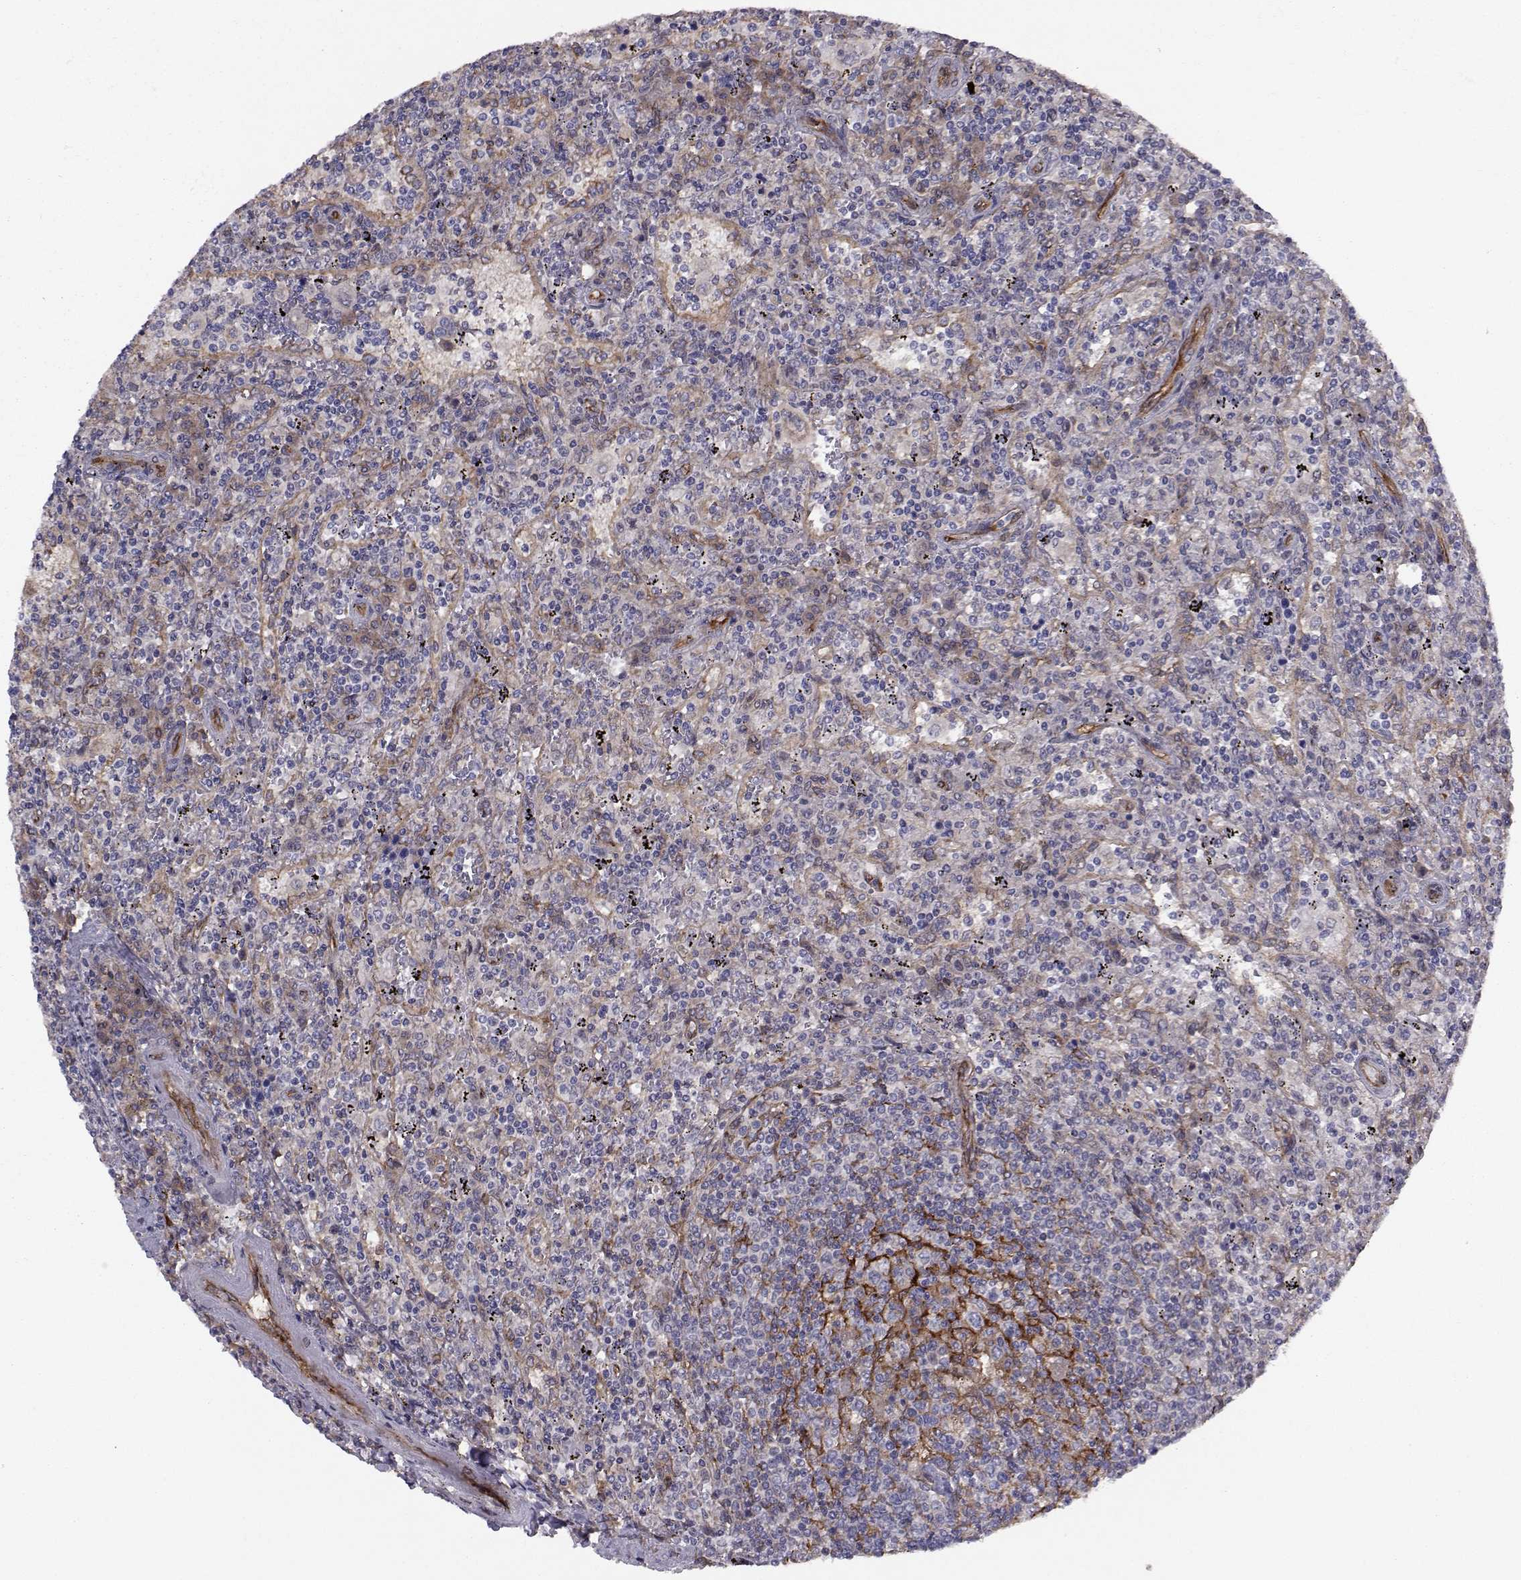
{"staining": {"intensity": "negative", "quantity": "none", "location": "none"}, "tissue": "lymphoma", "cell_type": "Tumor cells", "image_type": "cancer", "snomed": [{"axis": "morphology", "description": "Malignant lymphoma, non-Hodgkin's type, Low grade"}, {"axis": "topography", "description": "Spleen"}], "caption": "The IHC micrograph has no significant staining in tumor cells of malignant lymphoma, non-Hodgkin's type (low-grade) tissue. (DAB immunohistochemistry with hematoxylin counter stain).", "gene": "TRIP10", "patient": {"sex": "male", "age": 62}}